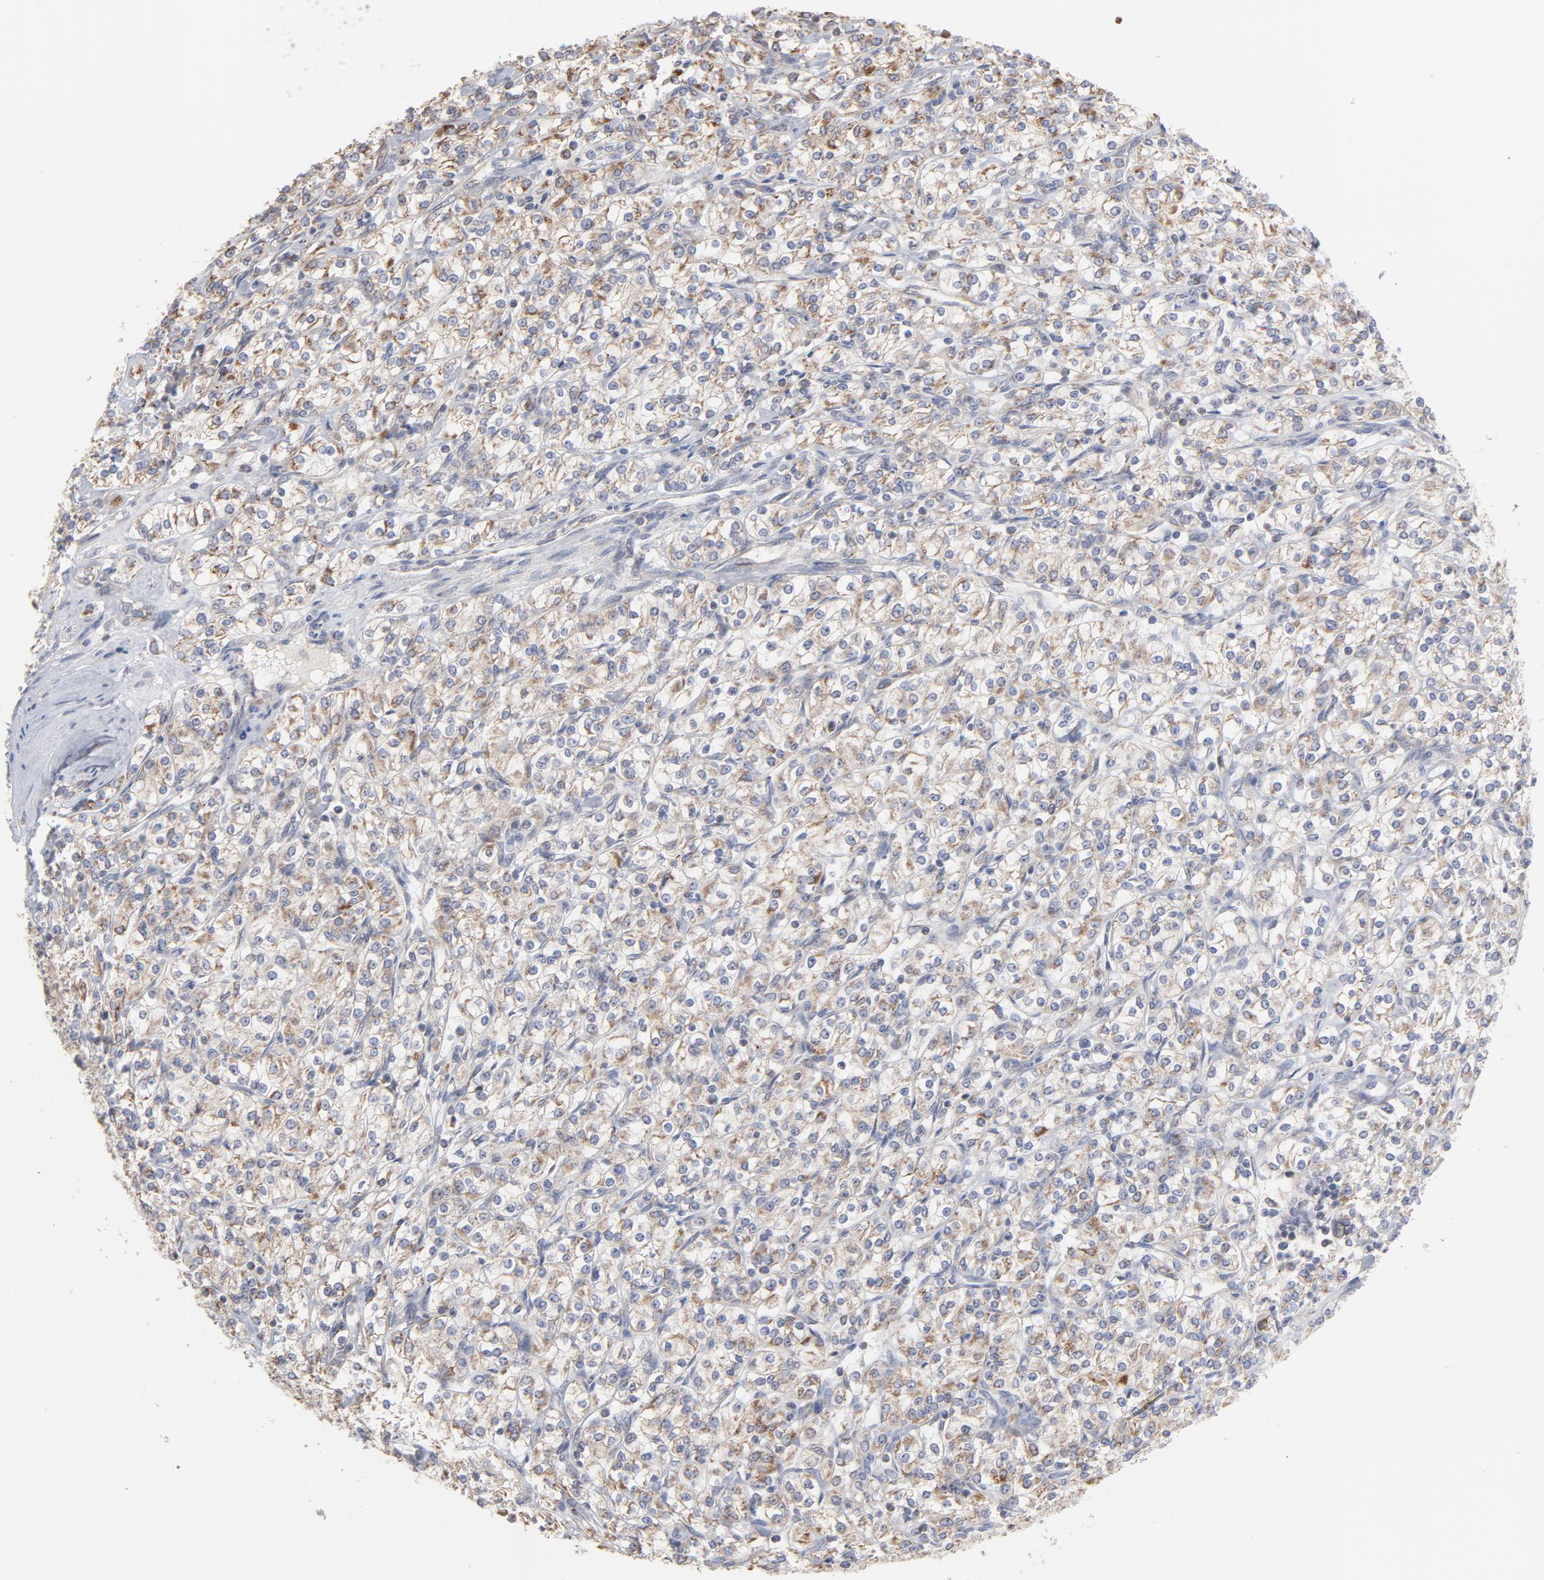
{"staining": {"intensity": "weak", "quantity": ">75%", "location": "cytoplasmic/membranous"}, "tissue": "renal cancer", "cell_type": "Tumor cells", "image_type": "cancer", "snomed": [{"axis": "morphology", "description": "Adenocarcinoma, NOS"}, {"axis": "topography", "description": "Kidney"}], "caption": "The micrograph shows immunohistochemical staining of renal adenocarcinoma. There is weak cytoplasmic/membranous expression is identified in about >75% of tumor cells.", "gene": "PPFIBP2", "patient": {"sex": "male", "age": 77}}